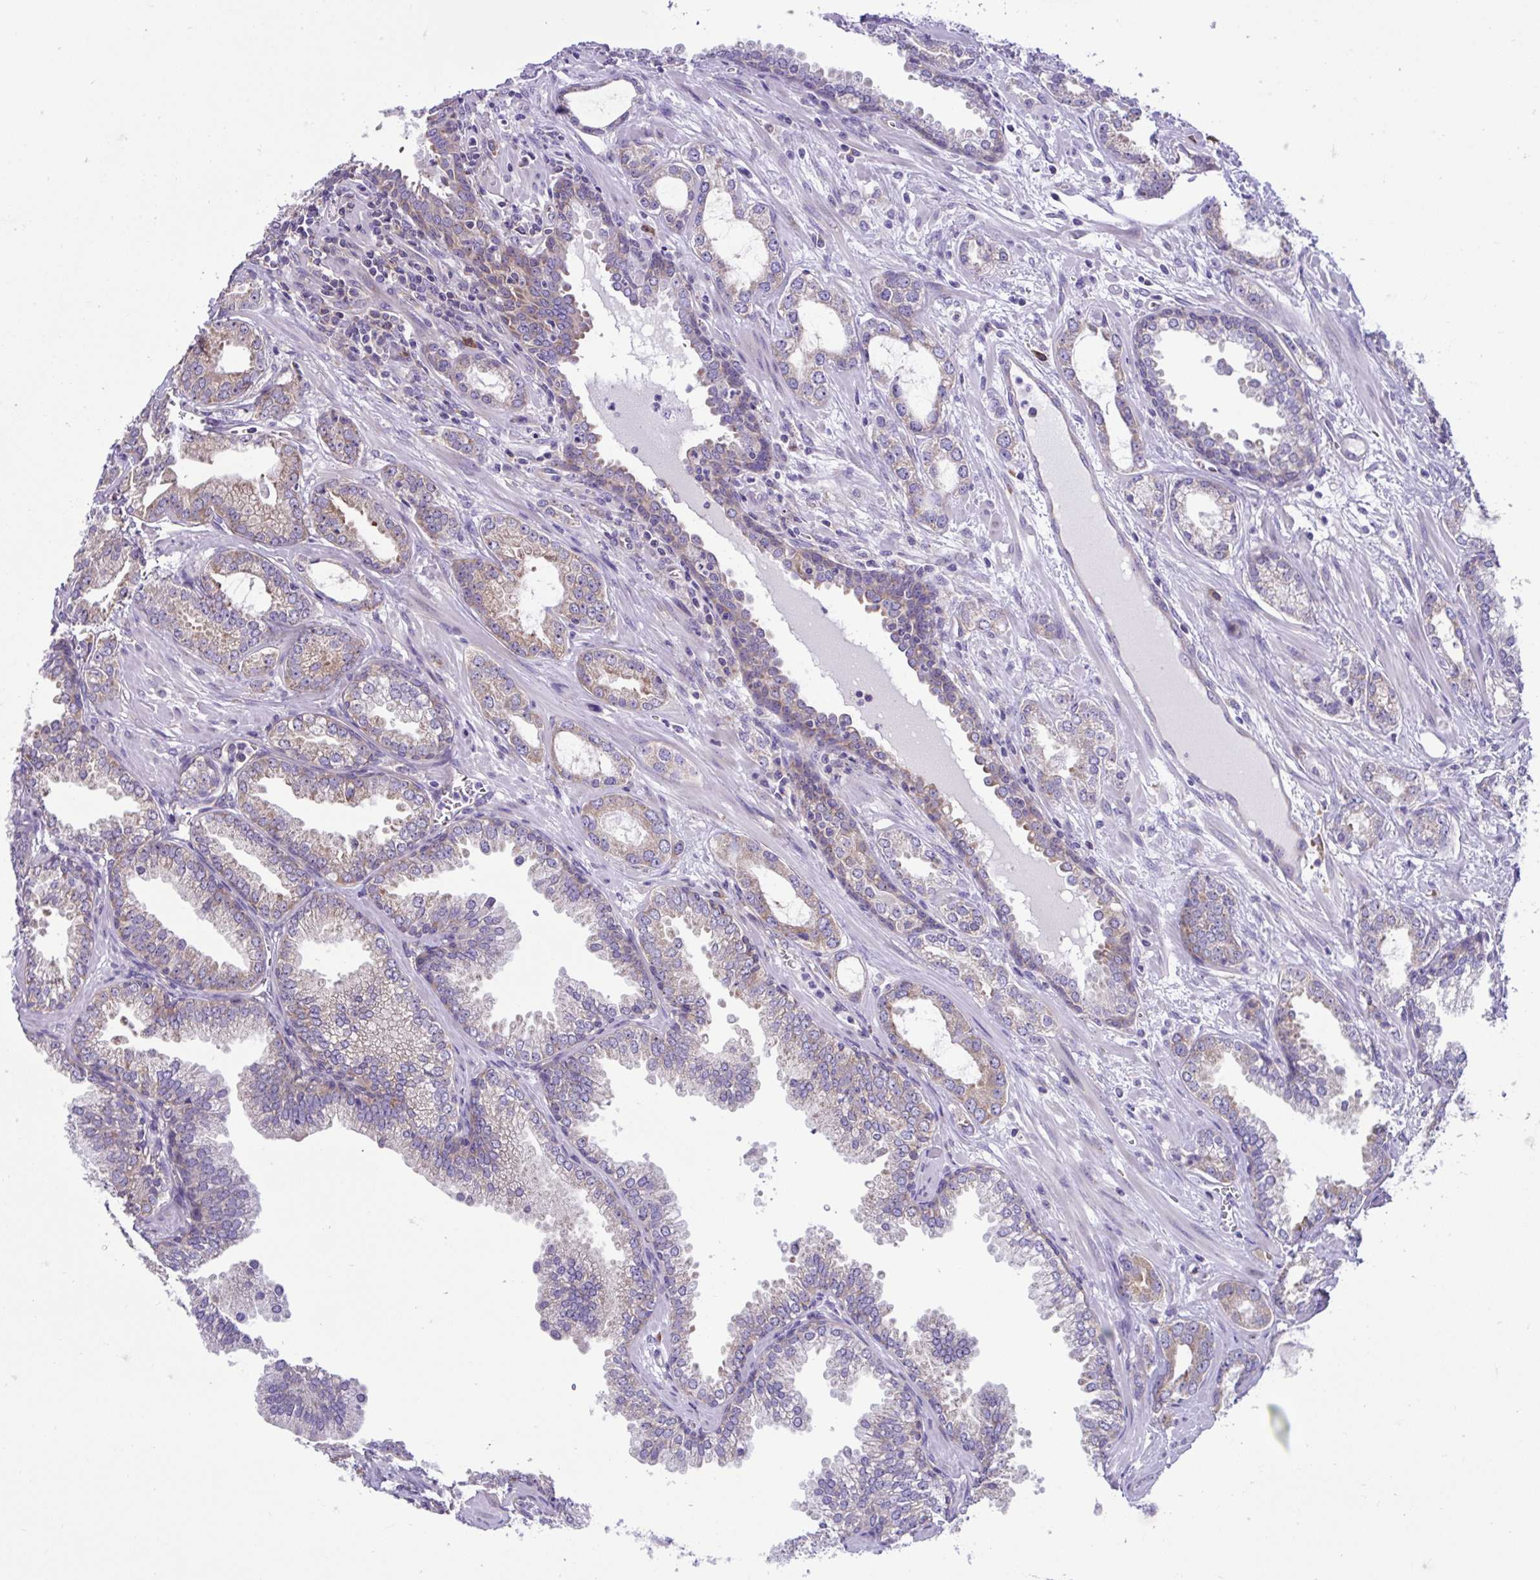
{"staining": {"intensity": "weak", "quantity": "25%-75%", "location": "cytoplasmic/membranous"}, "tissue": "prostate cancer", "cell_type": "Tumor cells", "image_type": "cancer", "snomed": [{"axis": "morphology", "description": "Adenocarcinoma, Medium grade"}, {"axis": "topography", "description": "Prostate"}], "caption": "Prostate cancer stained with a protein marker exhibits weak staining in tumor cells.", "gene": "RPL7", "patient": {"sex": "male", "age": 57}}